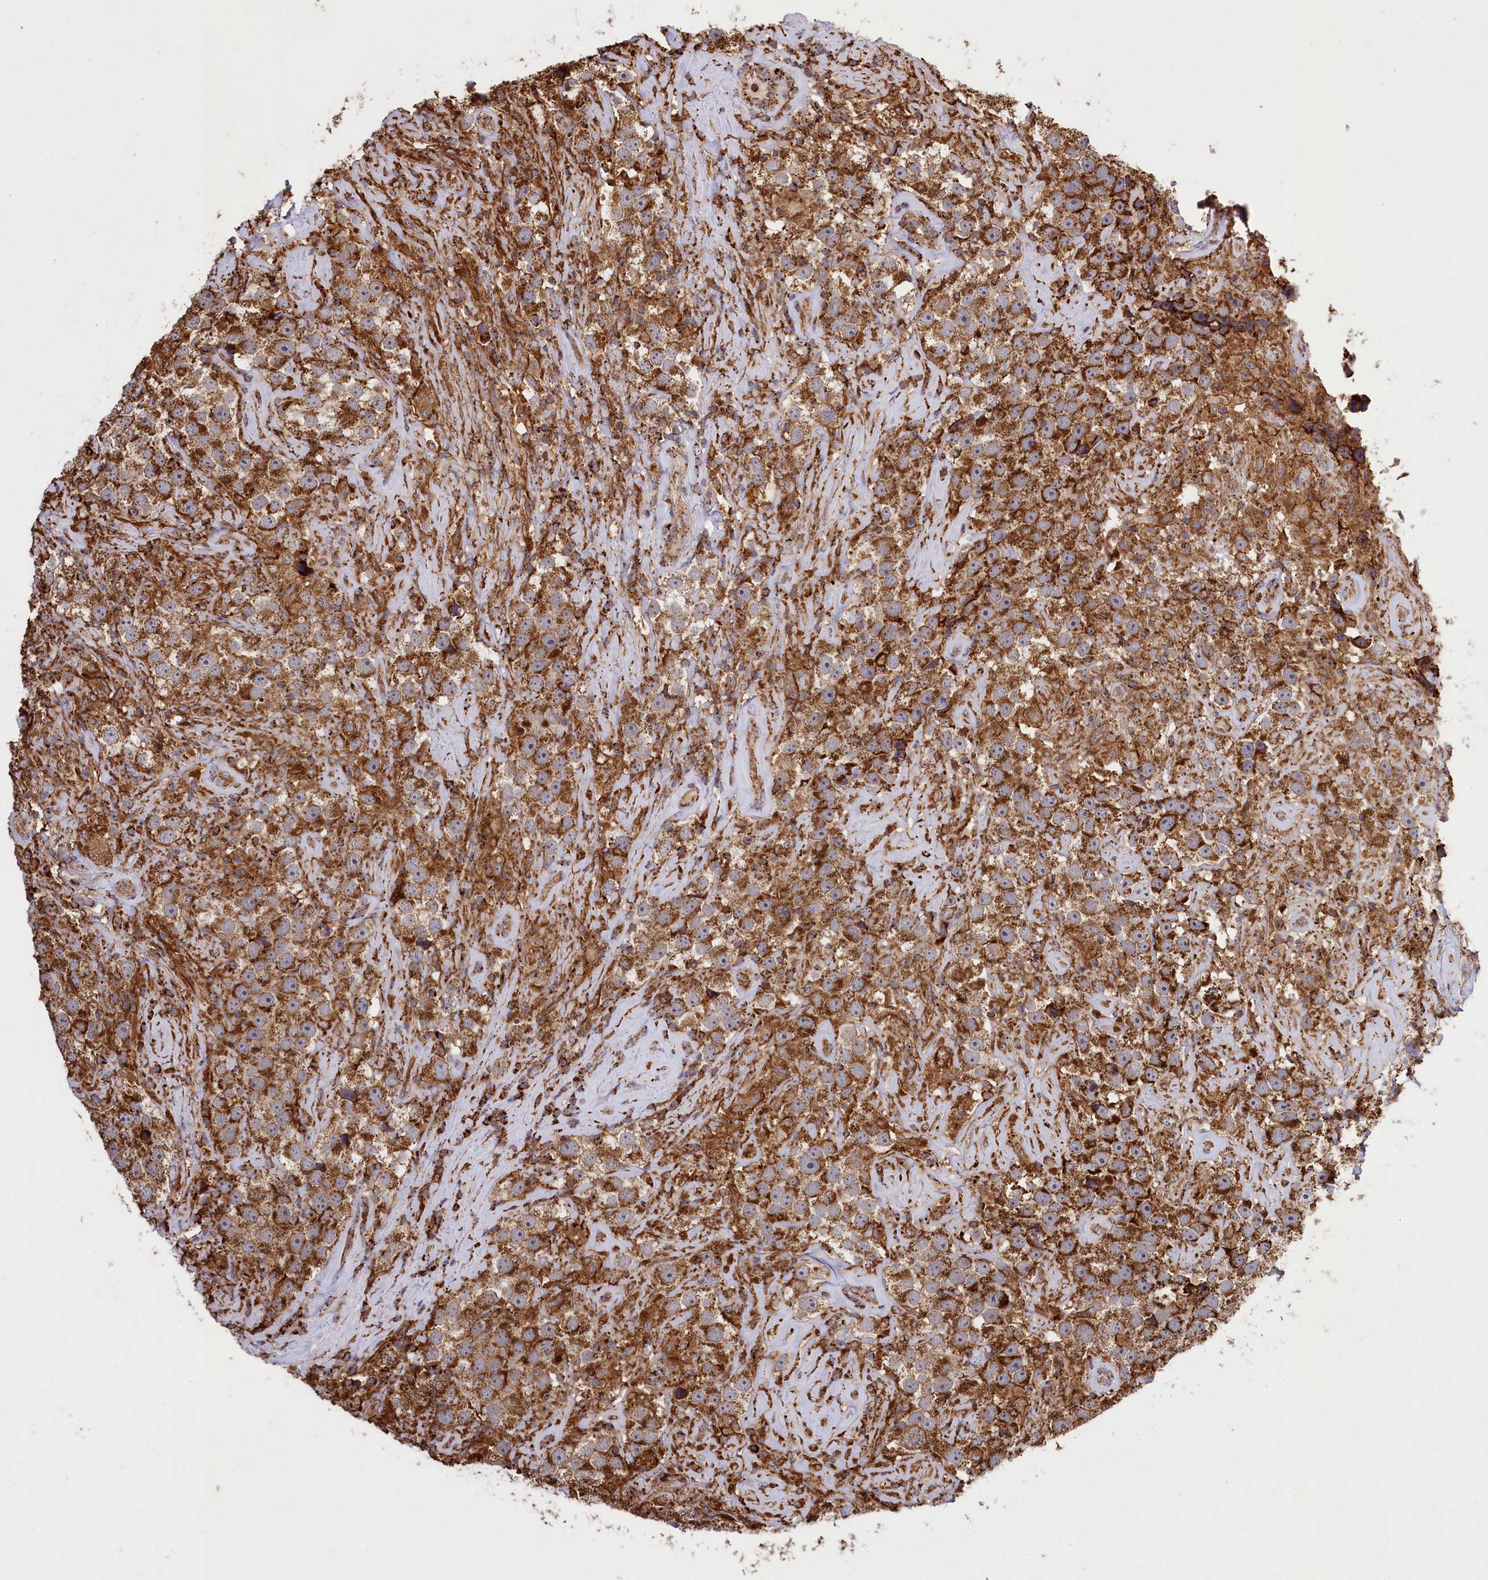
{"staining": {"intensity": "strong", "quantity": ">75%", "location": "cytoplasmic/membranous"}, "tissue": "testis cancer", "cell_type": "Tumor cells", "image_type": "cancer", "snomed": [{"axis": "morphology", "description": "Seminoma, NOS"}, {"axis": "topography", "description": "Testis"}], "caption": "High-power microscopy captured an immunohistochemistry (IHC) photomicrograph of testis cancer (seminoma), revealing strong cytoplasmic/membranous positivity in about >75% of tumor cells. The protein is shown in brown color, while the nuclei are stained blue.", "gene": "CARD19", "patient": {"sex": "male", "age": 49}}